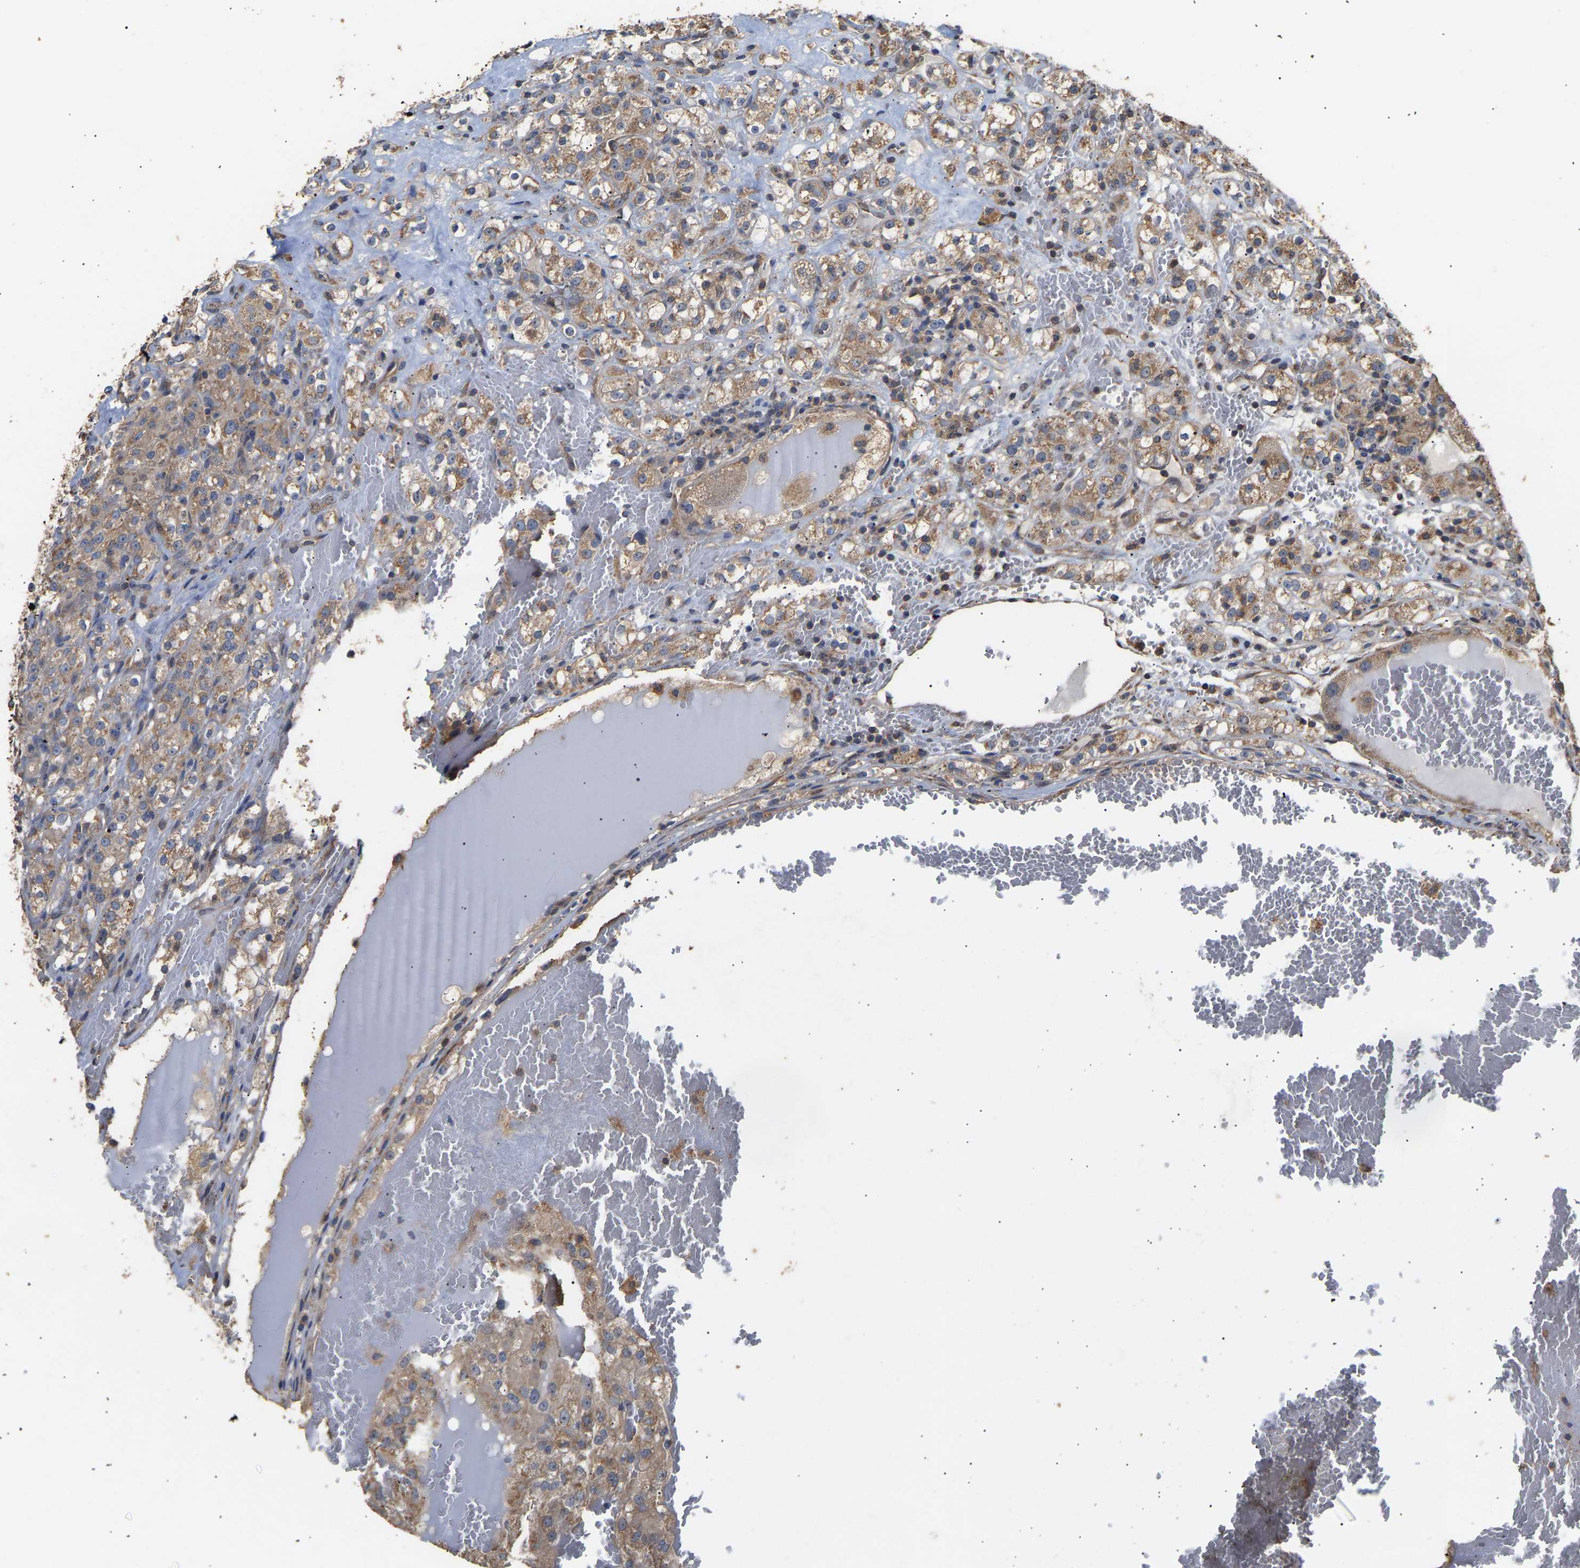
{"staining": {"intensity": "moderate", "quantity": ">75%", "location": "cytoplasmic/membranous"}, "tissue": "renal cancer", "cell_type": "Tumor cells", "image_type": "cancer", "snomed": [{"axis": "morphology", "description": "Normal tissue, NOS"}, {"axis": "morphology", "description": "Adenocarcinoma, NOS"}, {"axis": "topography", "description": "Kidney"}], "caption": "Moderate cytoplasmic/membranous positivity is seen in approximately >75% of tumor cells in renal cancer. (Brightfield microscopy of DAB IHC at high magnification).", "gene": "ZNF26", "patient": {"sex": "male", "age": 61}}